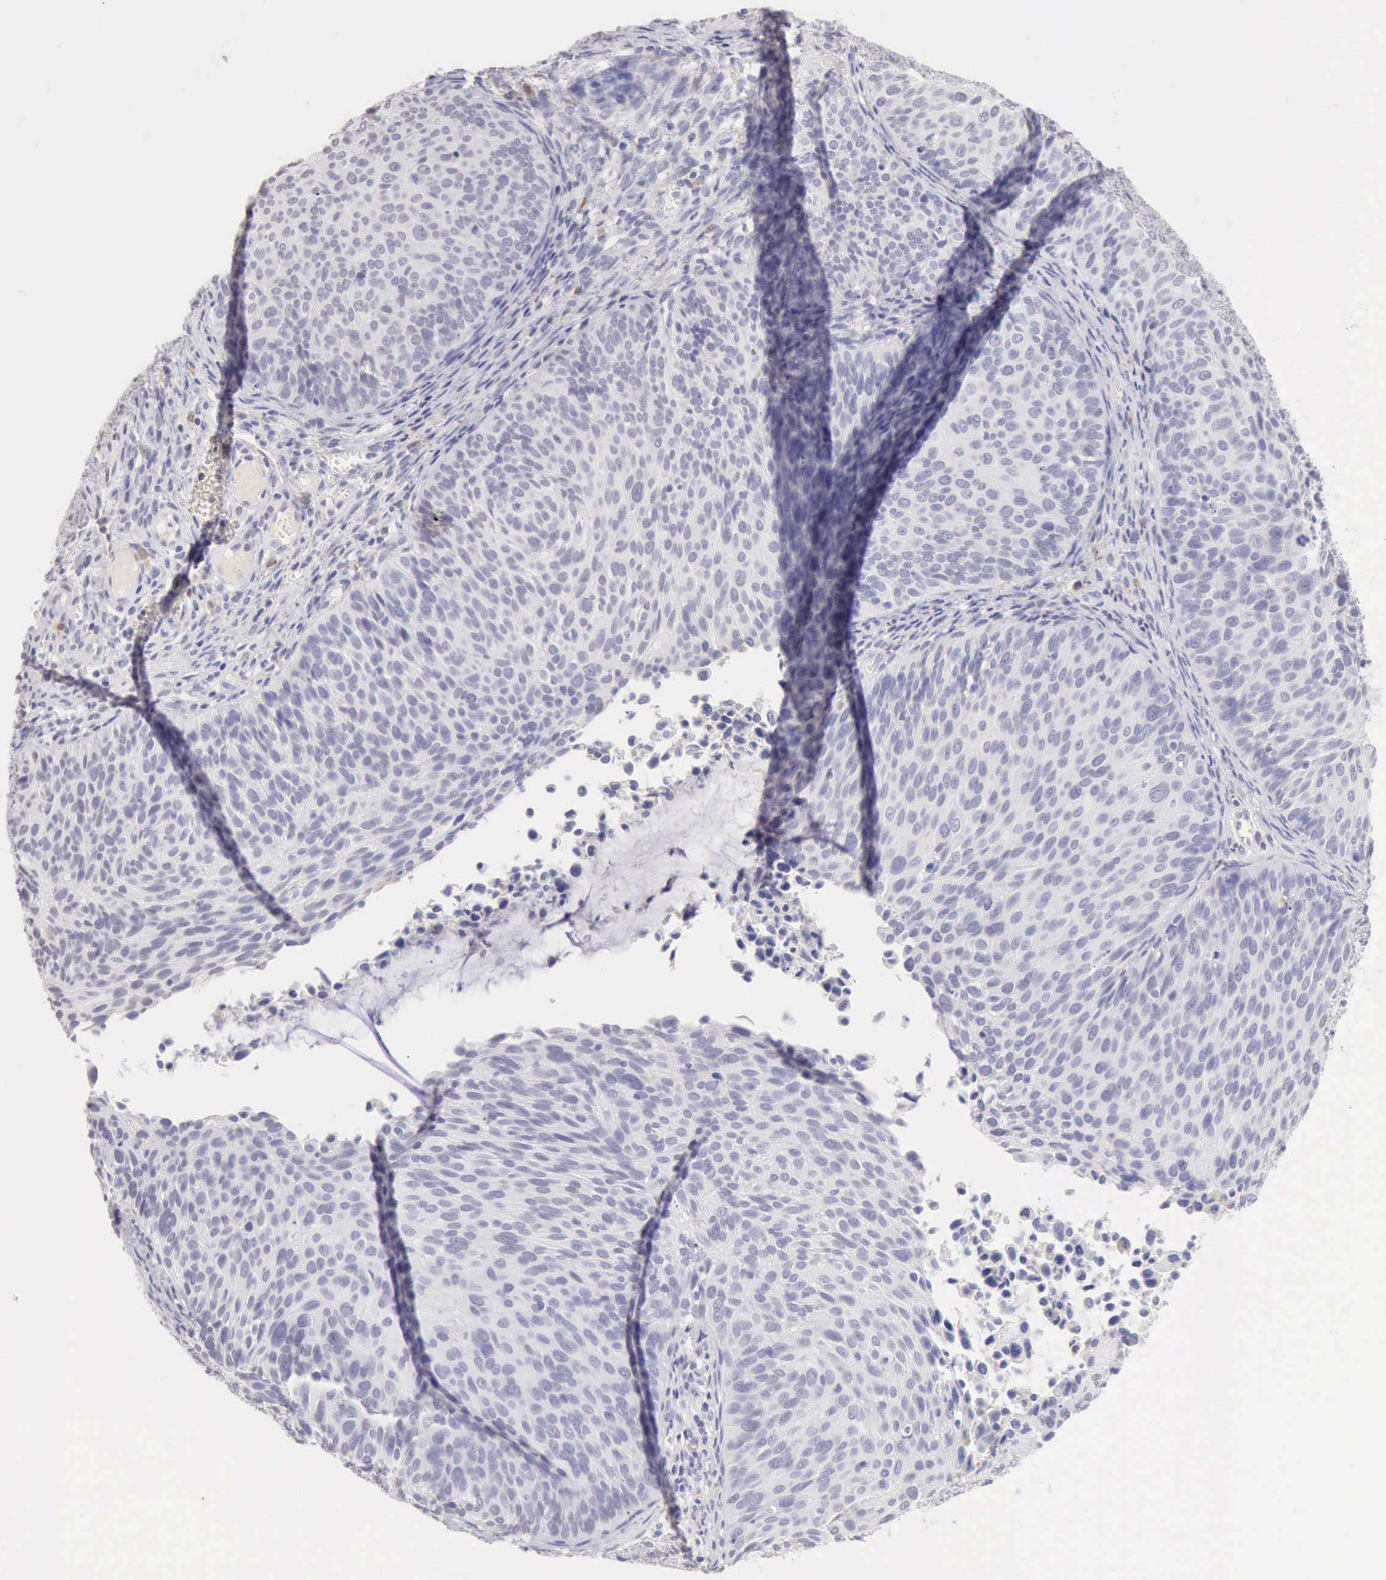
{"staining": {"intensity": "negative", "quantity": "none", "location": "none"}, "tissue": "cervical cancer", "cell_type": "Tumor cells", "image_type": "cancer", "snomed": [{"axis": "morphology", "description": "Squamous cell carcinoma, NOS"}, {"axis": "topography", "description": "Cervix"}], "caption": "Immunohistochemistry histopathology image of human cervical cancer stained for a protein (brown), which exhibits no expression in tumor cells.", "gene": "RNASE1", "patient": {"sex": "female", "age": 36}}